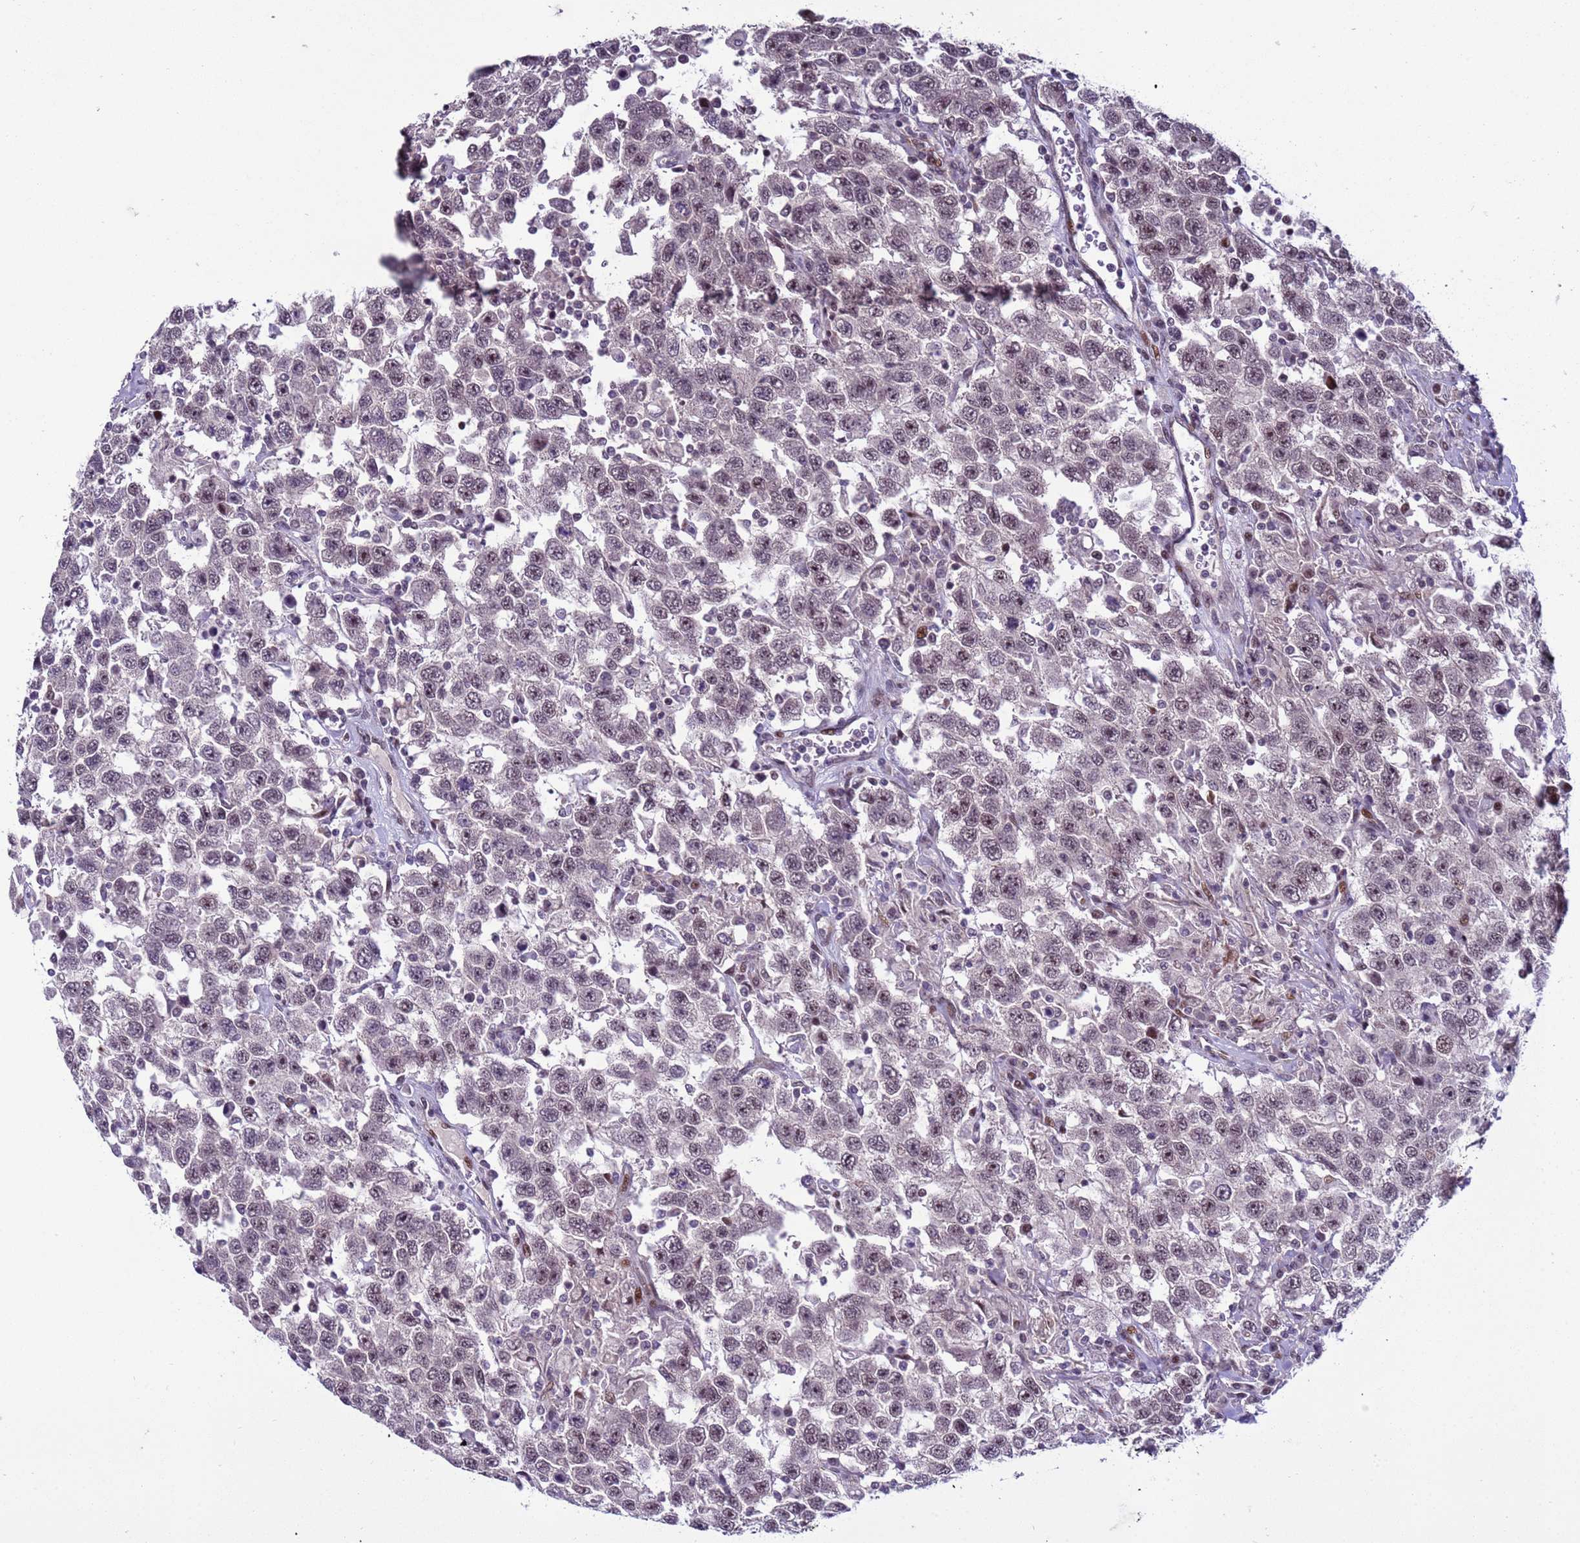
{"staining": {"intensity": "negative", "quantity": "none", "location": "none"}, "tissue": "testis cancer", "cell_type": "Tumor cells", "image_type": "cancer", "snomed": [{"axis": "morphology", "description": "Seminoma, NOS"}, {"axis": "topography", "description": "Testis"}], "caption": "The micrograph shows no significant positivity in tumor cells of testis cancer. (DAB IHC, high magnification).", "gene": "SHC3", "patient": {"sex": "male", "age": 41}}